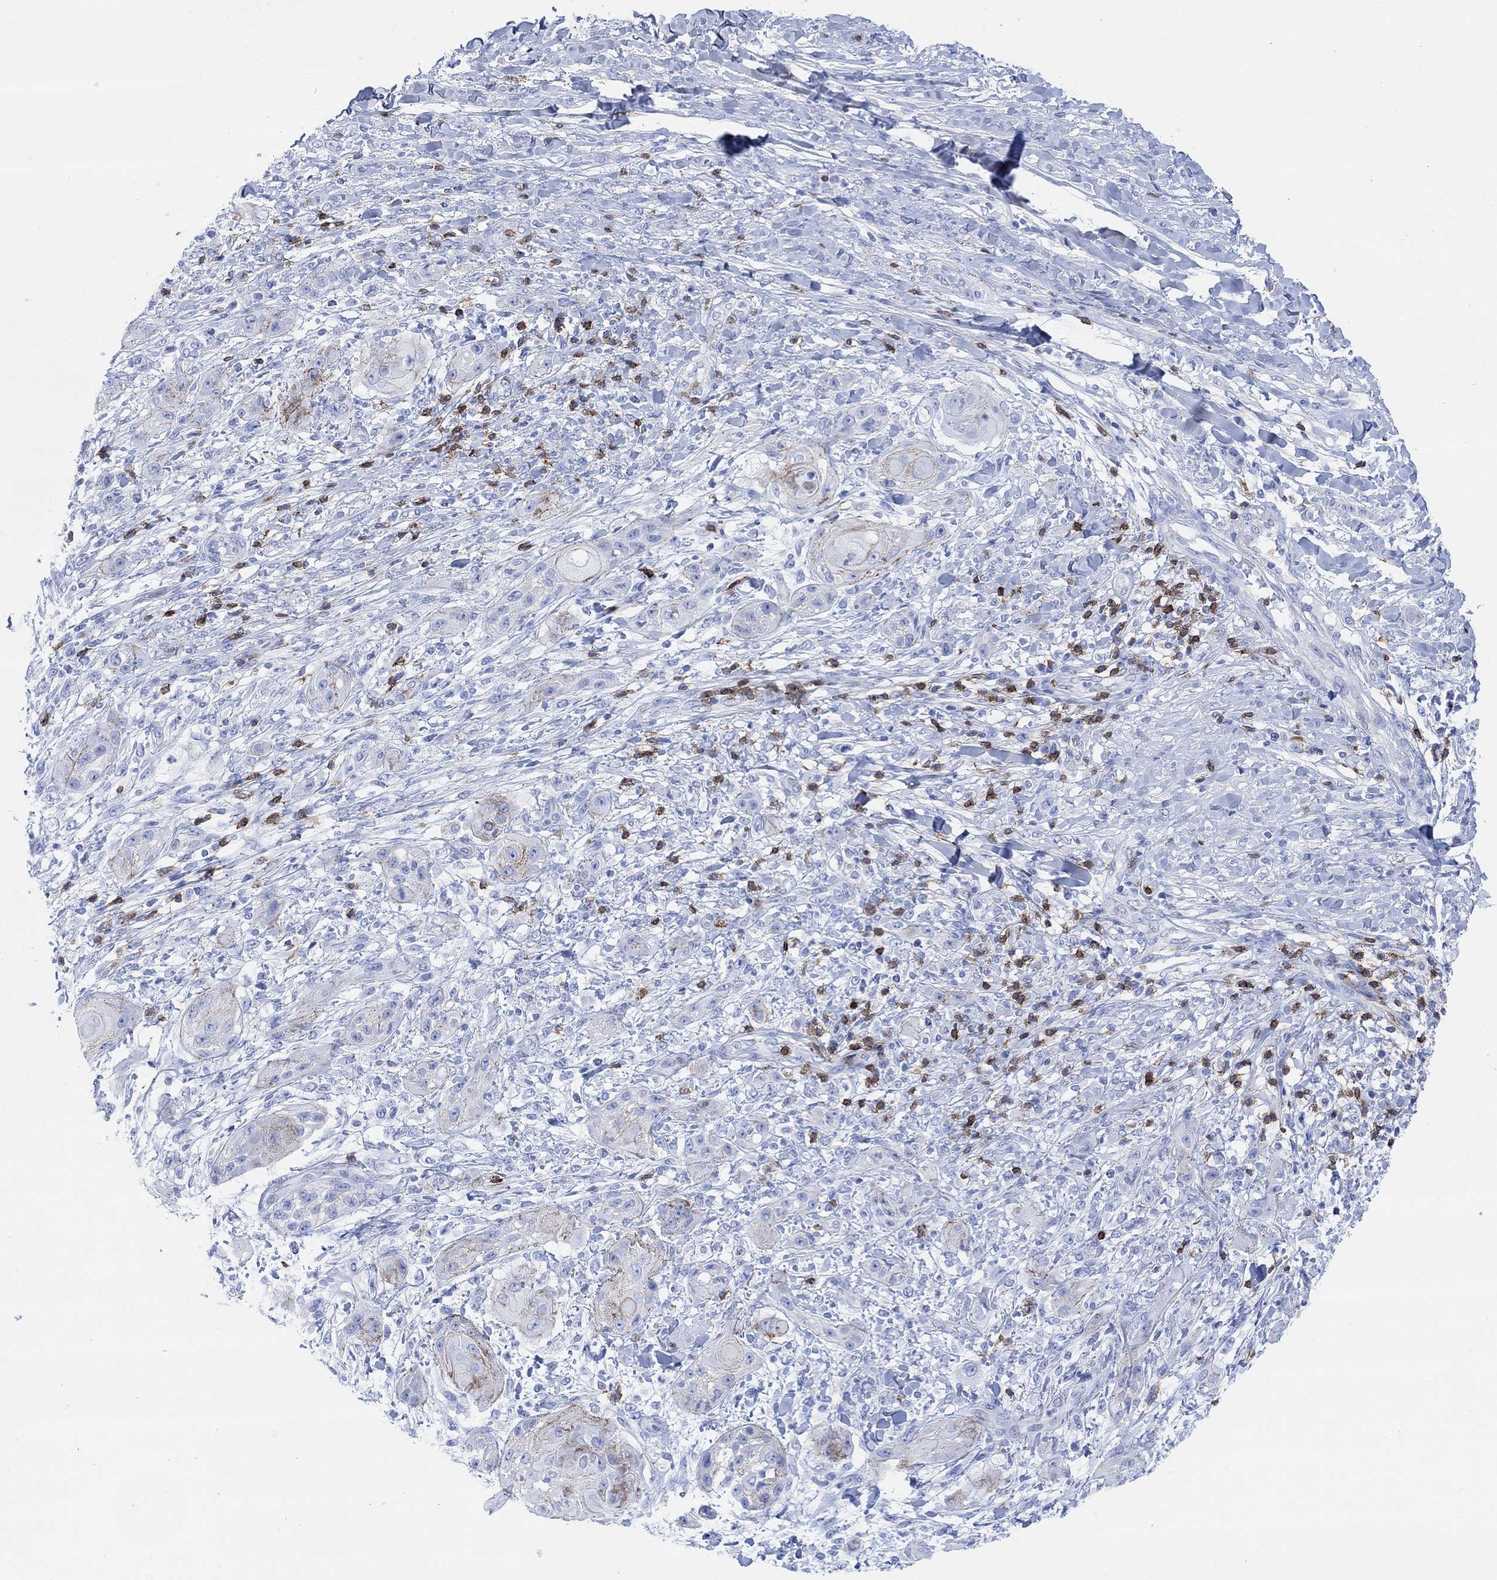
{"staining": {"intensity": "weak", "quantity": "25%-75%", "location": "cytoplasmic/membranous"}, "tissue": "skin cancer", "cell_type": "Tumor cells", "image_type": "cancer", "snomed": [{"axis": "morphology", "description": "Squamous cell carcinoma, NOS"}, {"axis": "topography", "description": "Skin"}], "caption": "Squamous cell carcinoma (skin) tissue demonstrates weak cytoplasmic/membranous expression in approximately 25%-75% of tumor cells Immunohistochemistry stains the protein of interest in brown and the nuclei are stained blue.", "gene": "GPR65", "patient": {"sex": "male", "age": 62}}